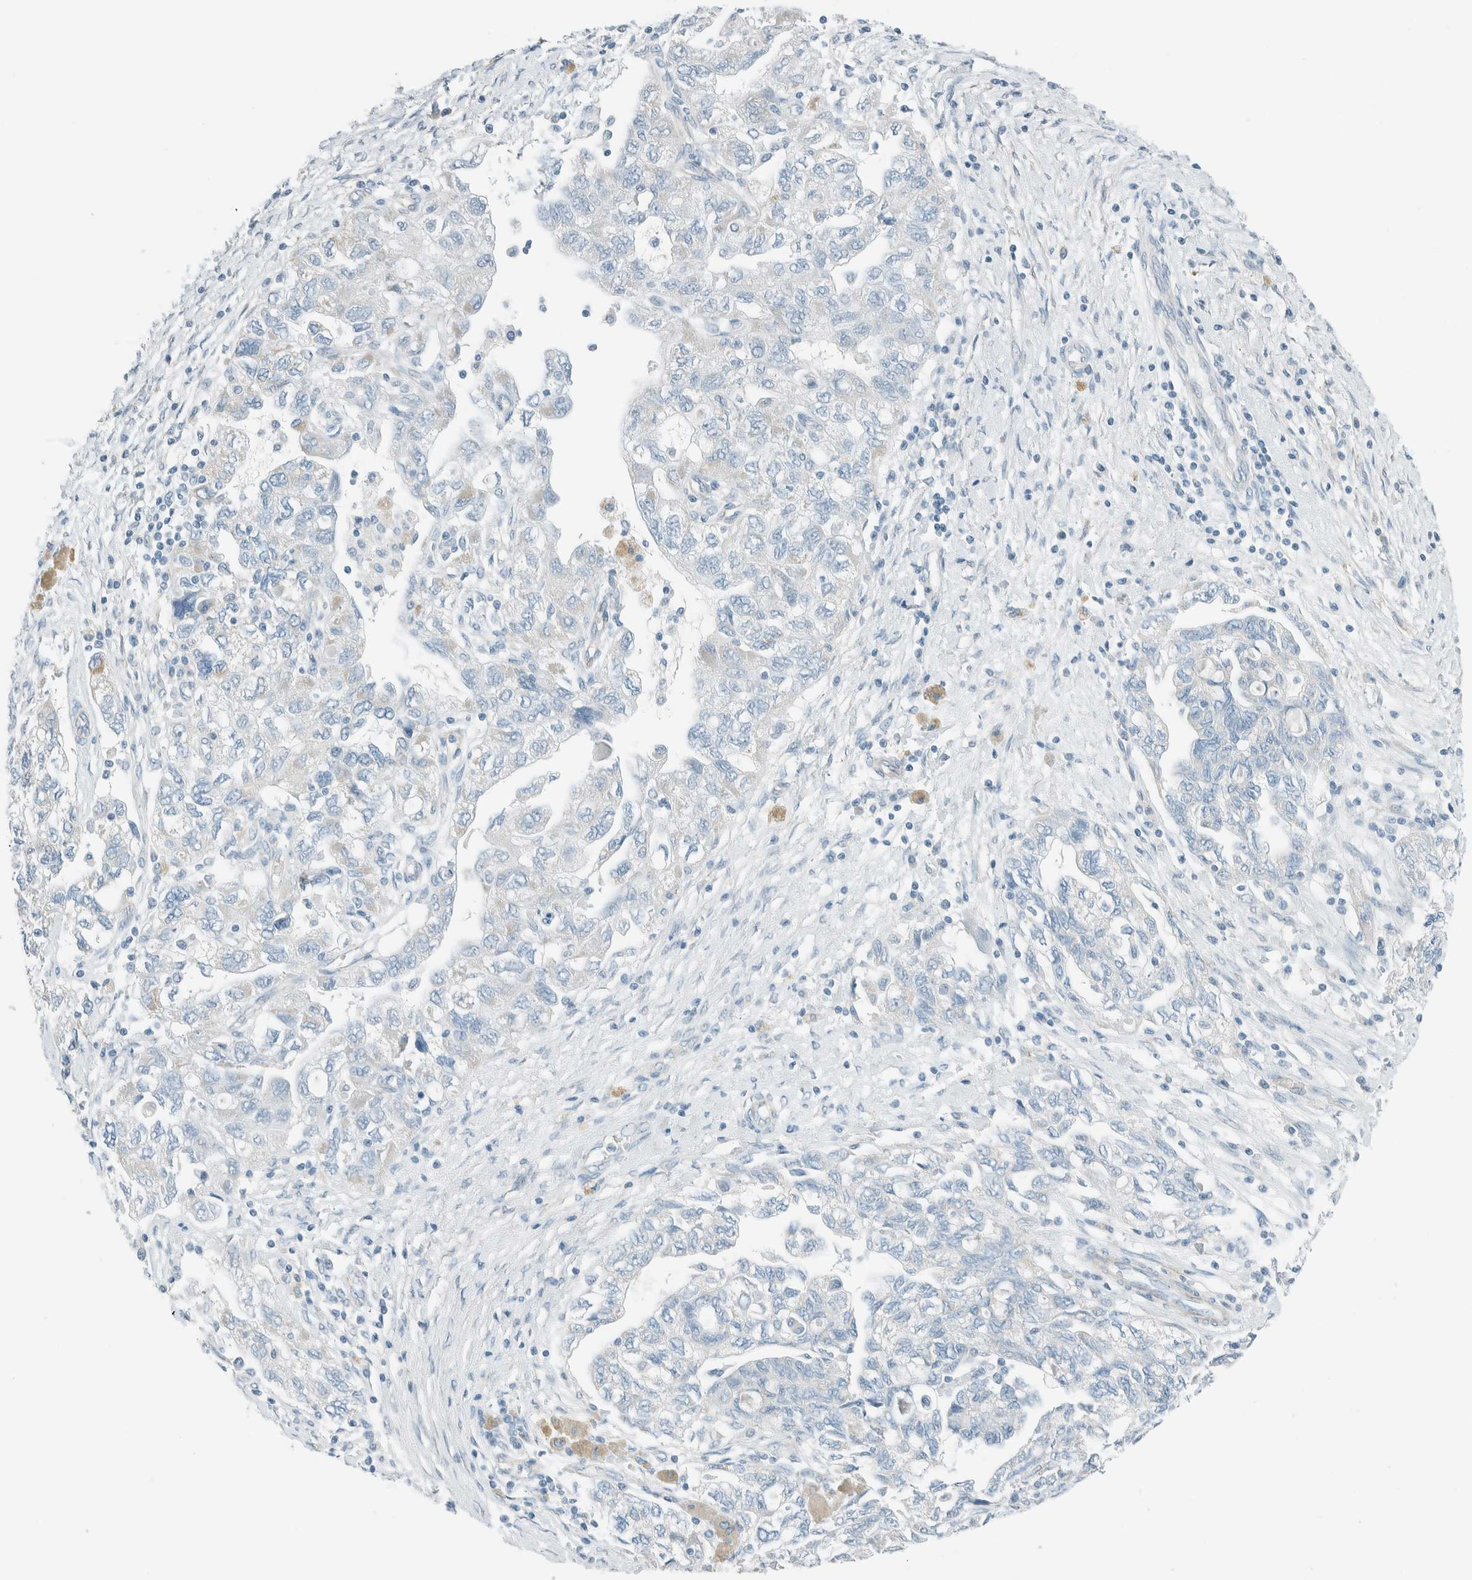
{"staining": {"intensity": "negative", "quantity": "none", "location": "none"}, "tissue": "ovarian cancer", "cell_type": "Tumor cells", "image_type": "cancer", "snomed": [{"axis": "morphology", "description": "Carcinoma, NOS"}, {"axis": "morphology", "description": "Cystadenocarcinoma, serous, NOS"}, {"axis": "topography", "description": "Ovary"}], "caption": "Immunohistochemistry (IHC) micrograph of human ovarian cancer (serous cystadenocarcinoma) stained for a protein (brown), which exhibits no staining in tumor cells.", "gene": "SLFN12", "patient": {"sex": "female", "age": 69}}